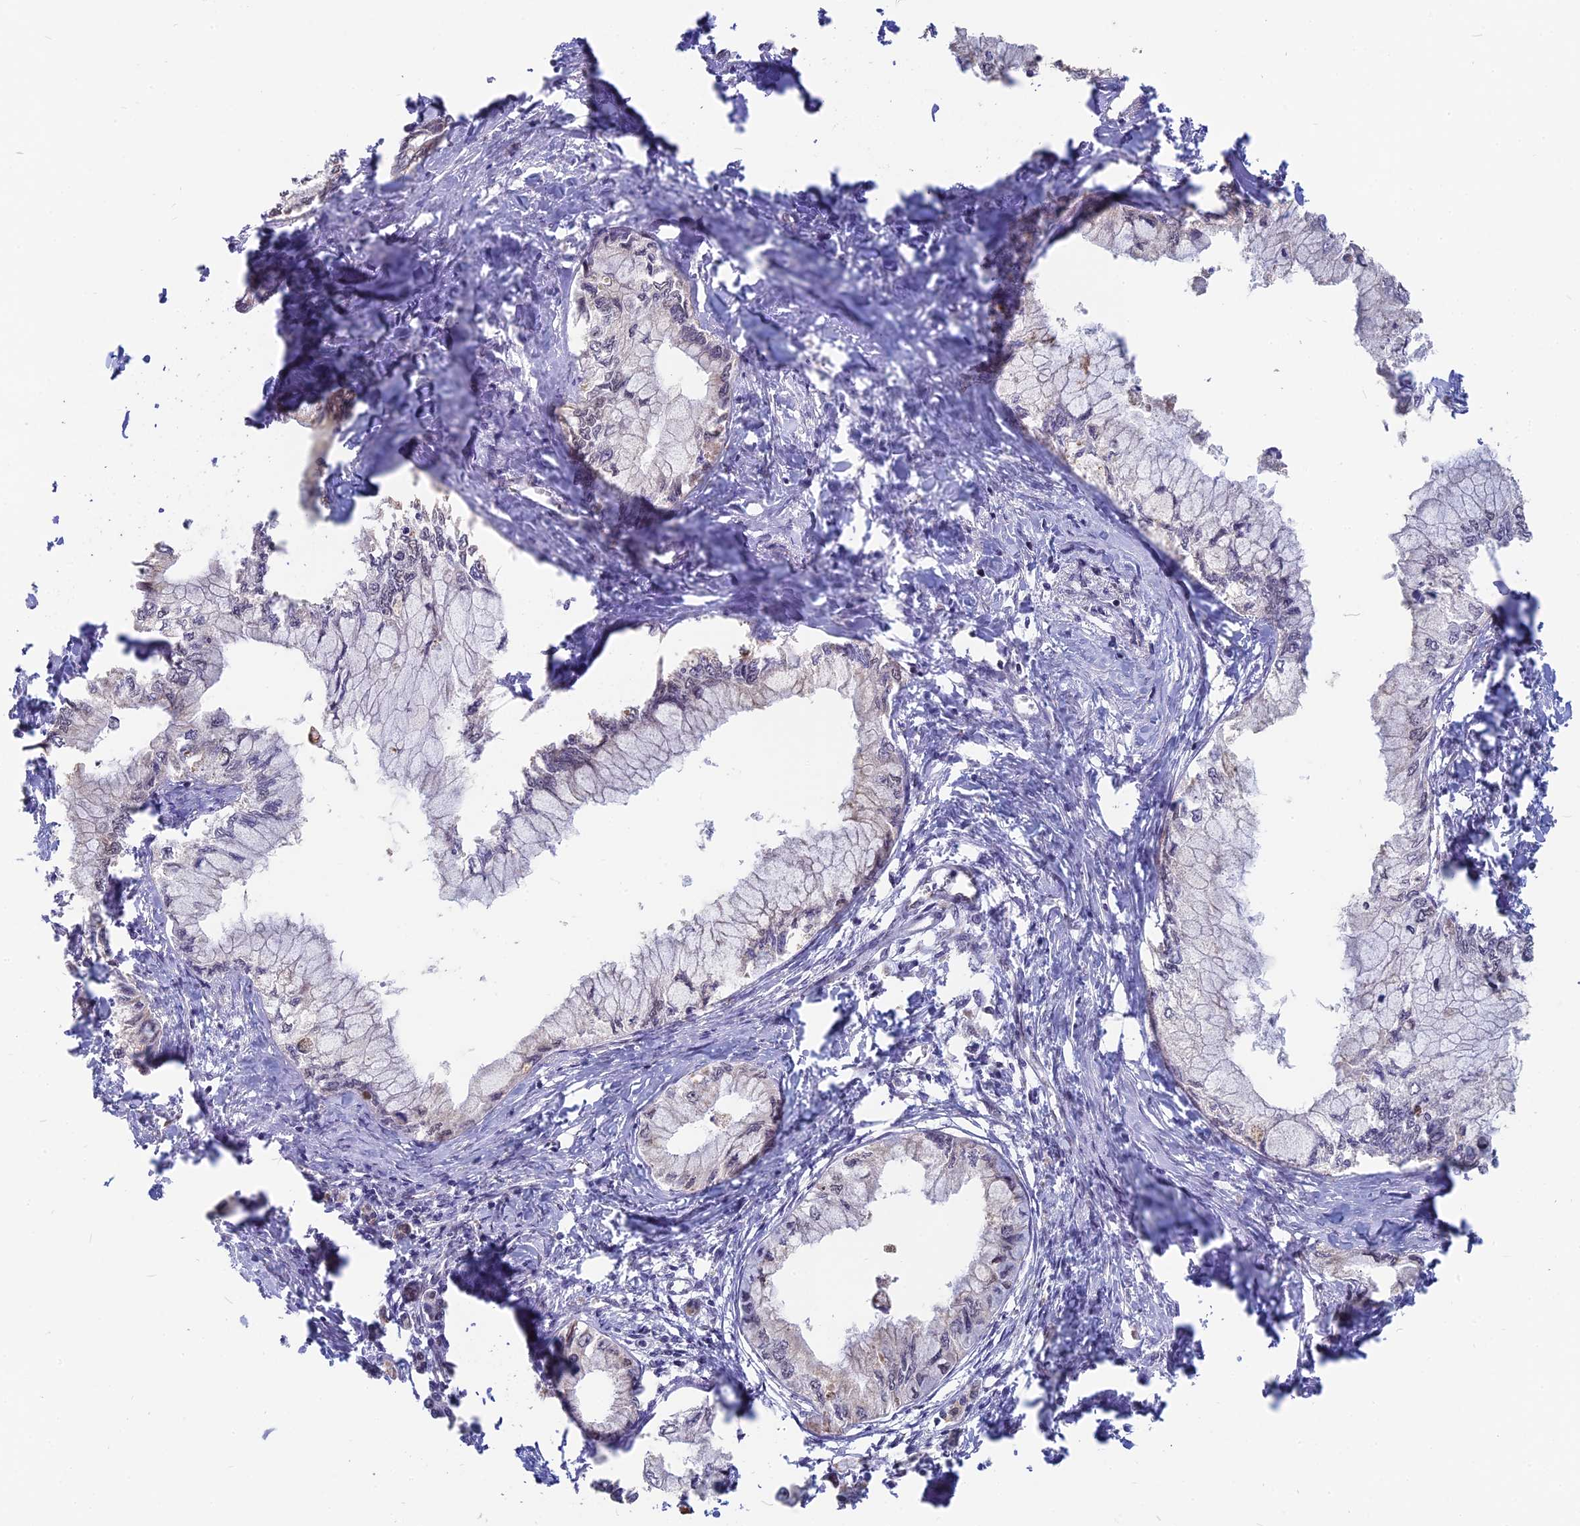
{"staining": {"intensity": "moderate", "quantity": "<25%", "location": "nuclear"}, "tissue": "pancreatic cancer", "cell_type": "Tumor cells", "image_type": "cancer", "snomed": [{"axis": "morphology", "description": "Adenocarcinoma, NOS"}, {"axis": "topography", "description": "Pancreas"}], "caption": "This photomicrograph exhibits immunohistochemistry staining of pancreatic cancer, with low moderate nuclear positivity in about <25% of tumor cells.", "gene": "ARHGAP40", "patient": {"sex": "male", "age": 48}}